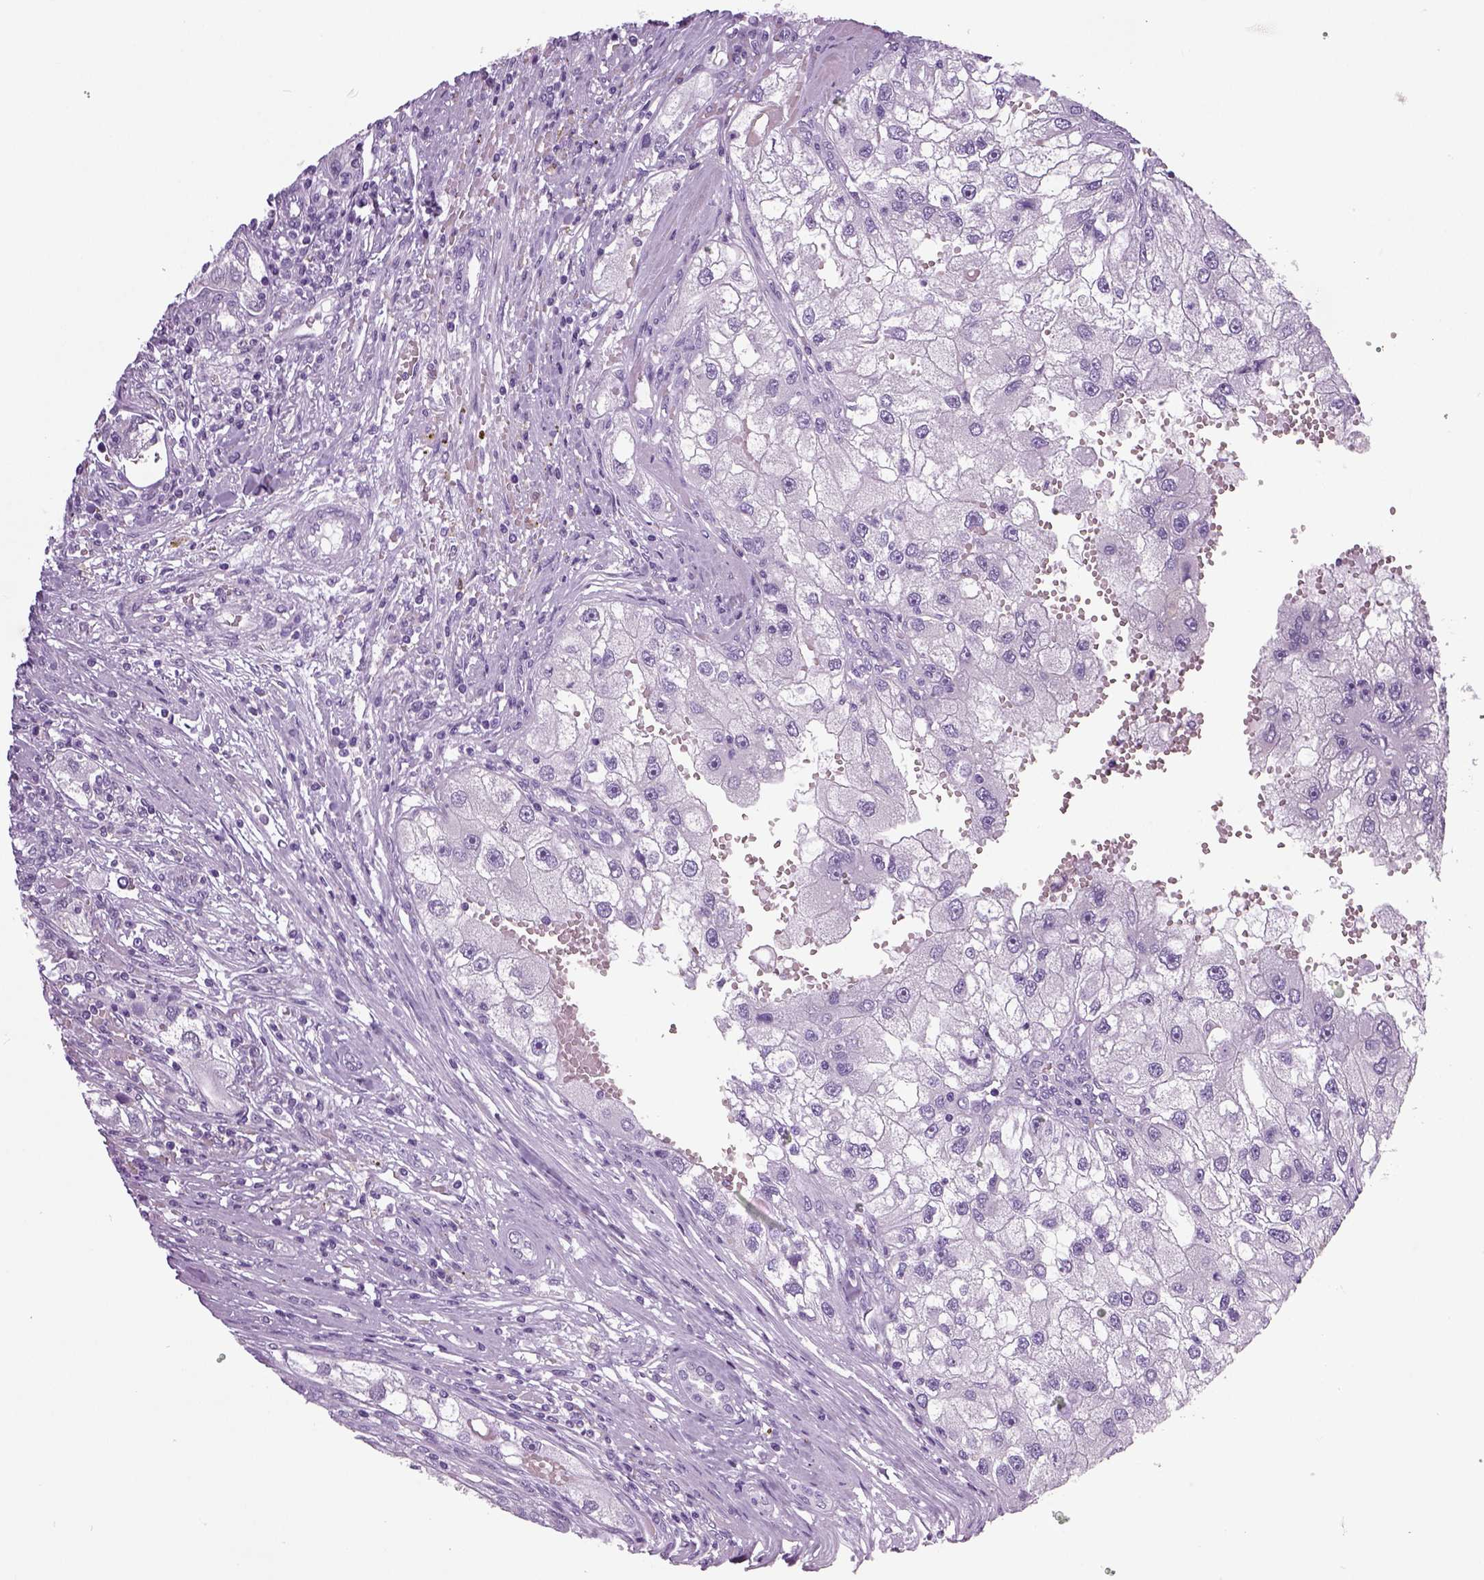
{"staining": {"intensity": "negative", "quantity": "none", "location": "none"}, "tissue": "renal cancer", "cell_type": "Tumor cells", "image_type": "cancer", "snomed": [{"axis": "morphology", "description": "Adenocarcinoma, NOS"}, {"axis": "topography", "description": "Kidney"}], "caption": "A histopathology image of human renal cancer is negative for staining in tumor cells.", "gene": "NECAB2", "patient": {"sex": "male", "age": 63}}